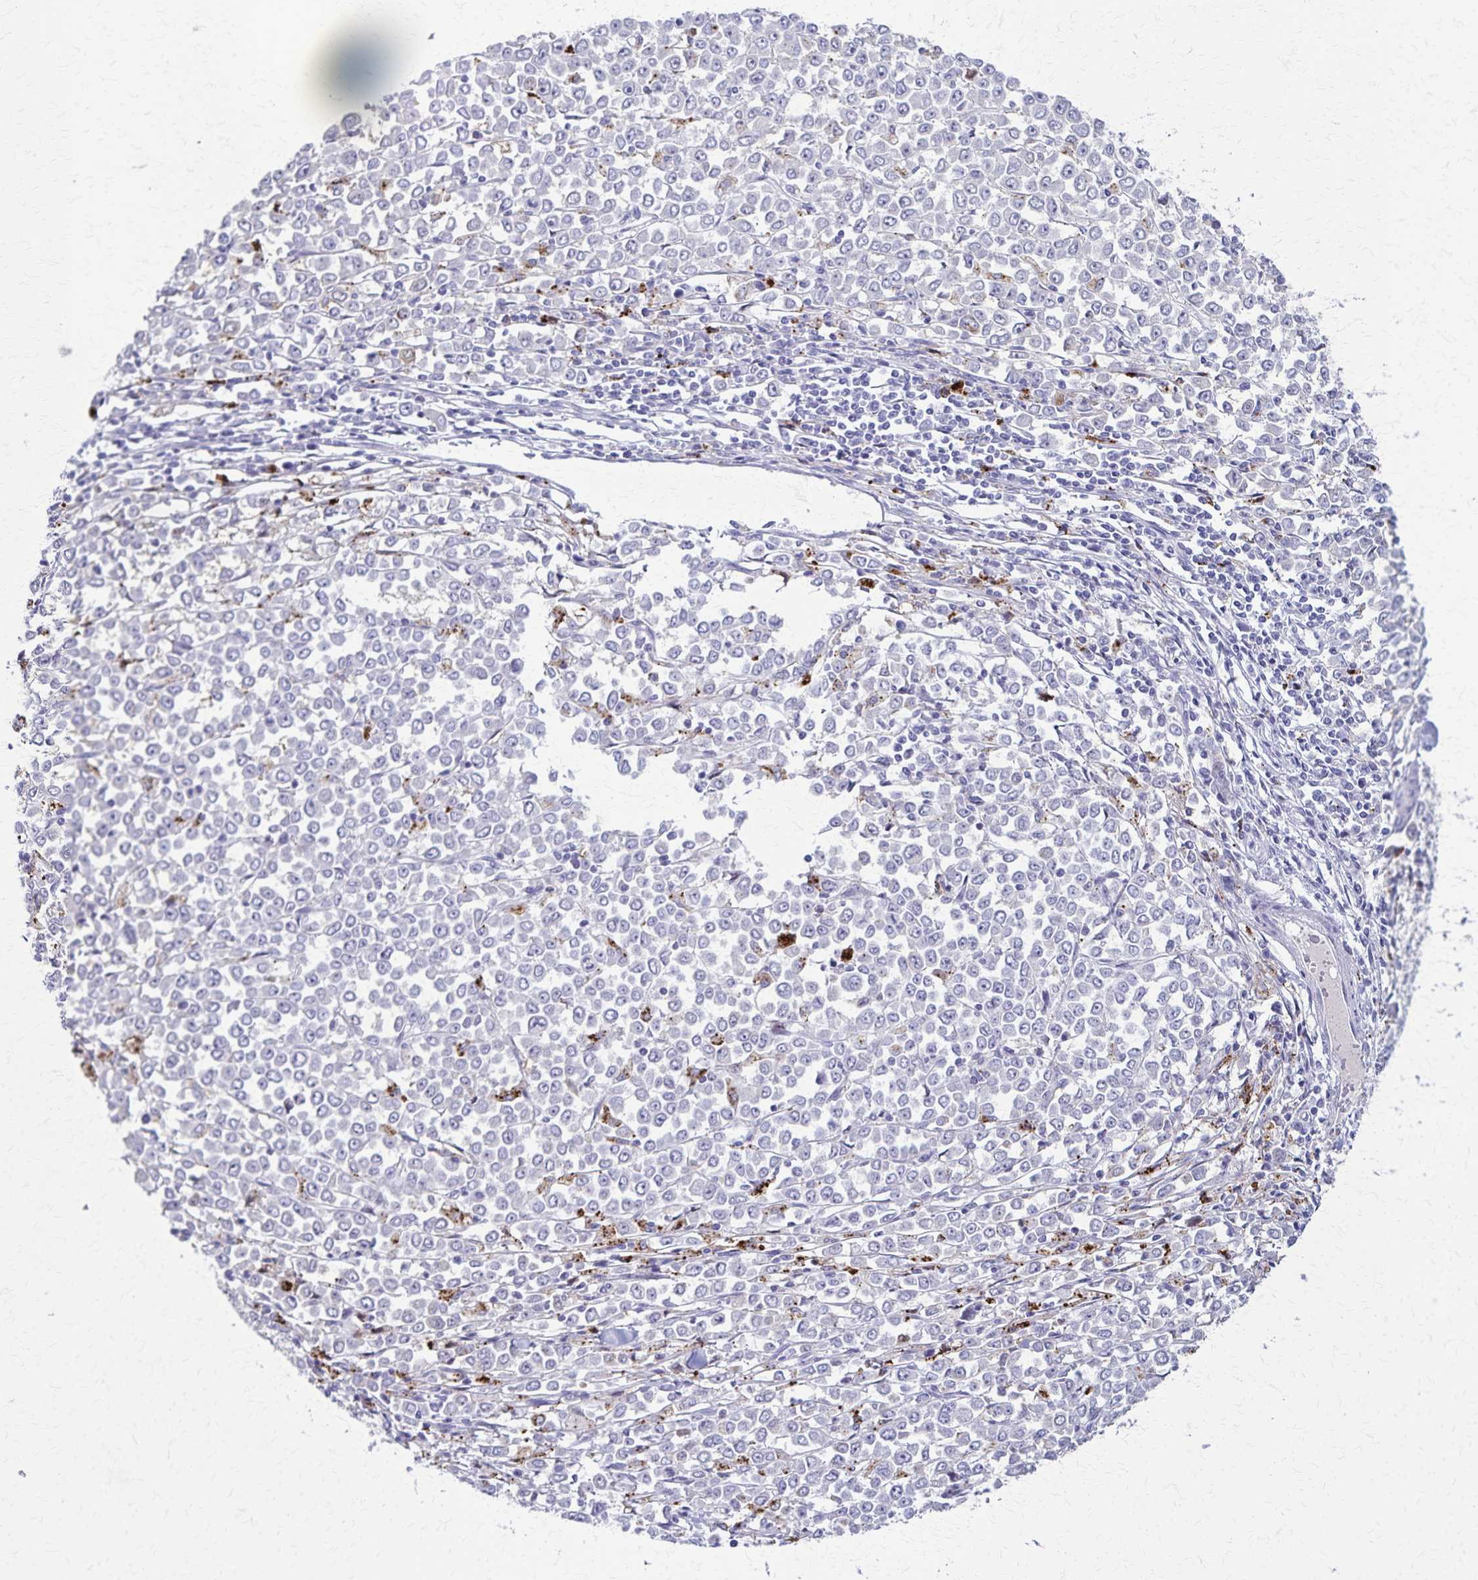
{"staining": {"intensity": "strong", "quantity": "<25%", "location": "cytoplasmic/membranous"}, "tissue": "stomach cancer", "cell_type": "Tumor cells", "image_type": "cancer", "snomed": [{"axis": "morphology", "description": "Adenocarcinoma, NOS"}, {"axis": "topography", "description": "Stomach, upper"}], "caption": "Protein analysis of stomach cancer (adenocarcinoma) tissue displays strong cytoplasmic/membranous staining in approximately <25% of tumor cells.", "gene": "TMEM60", "patient": {"sex": "male", "age": 70}}